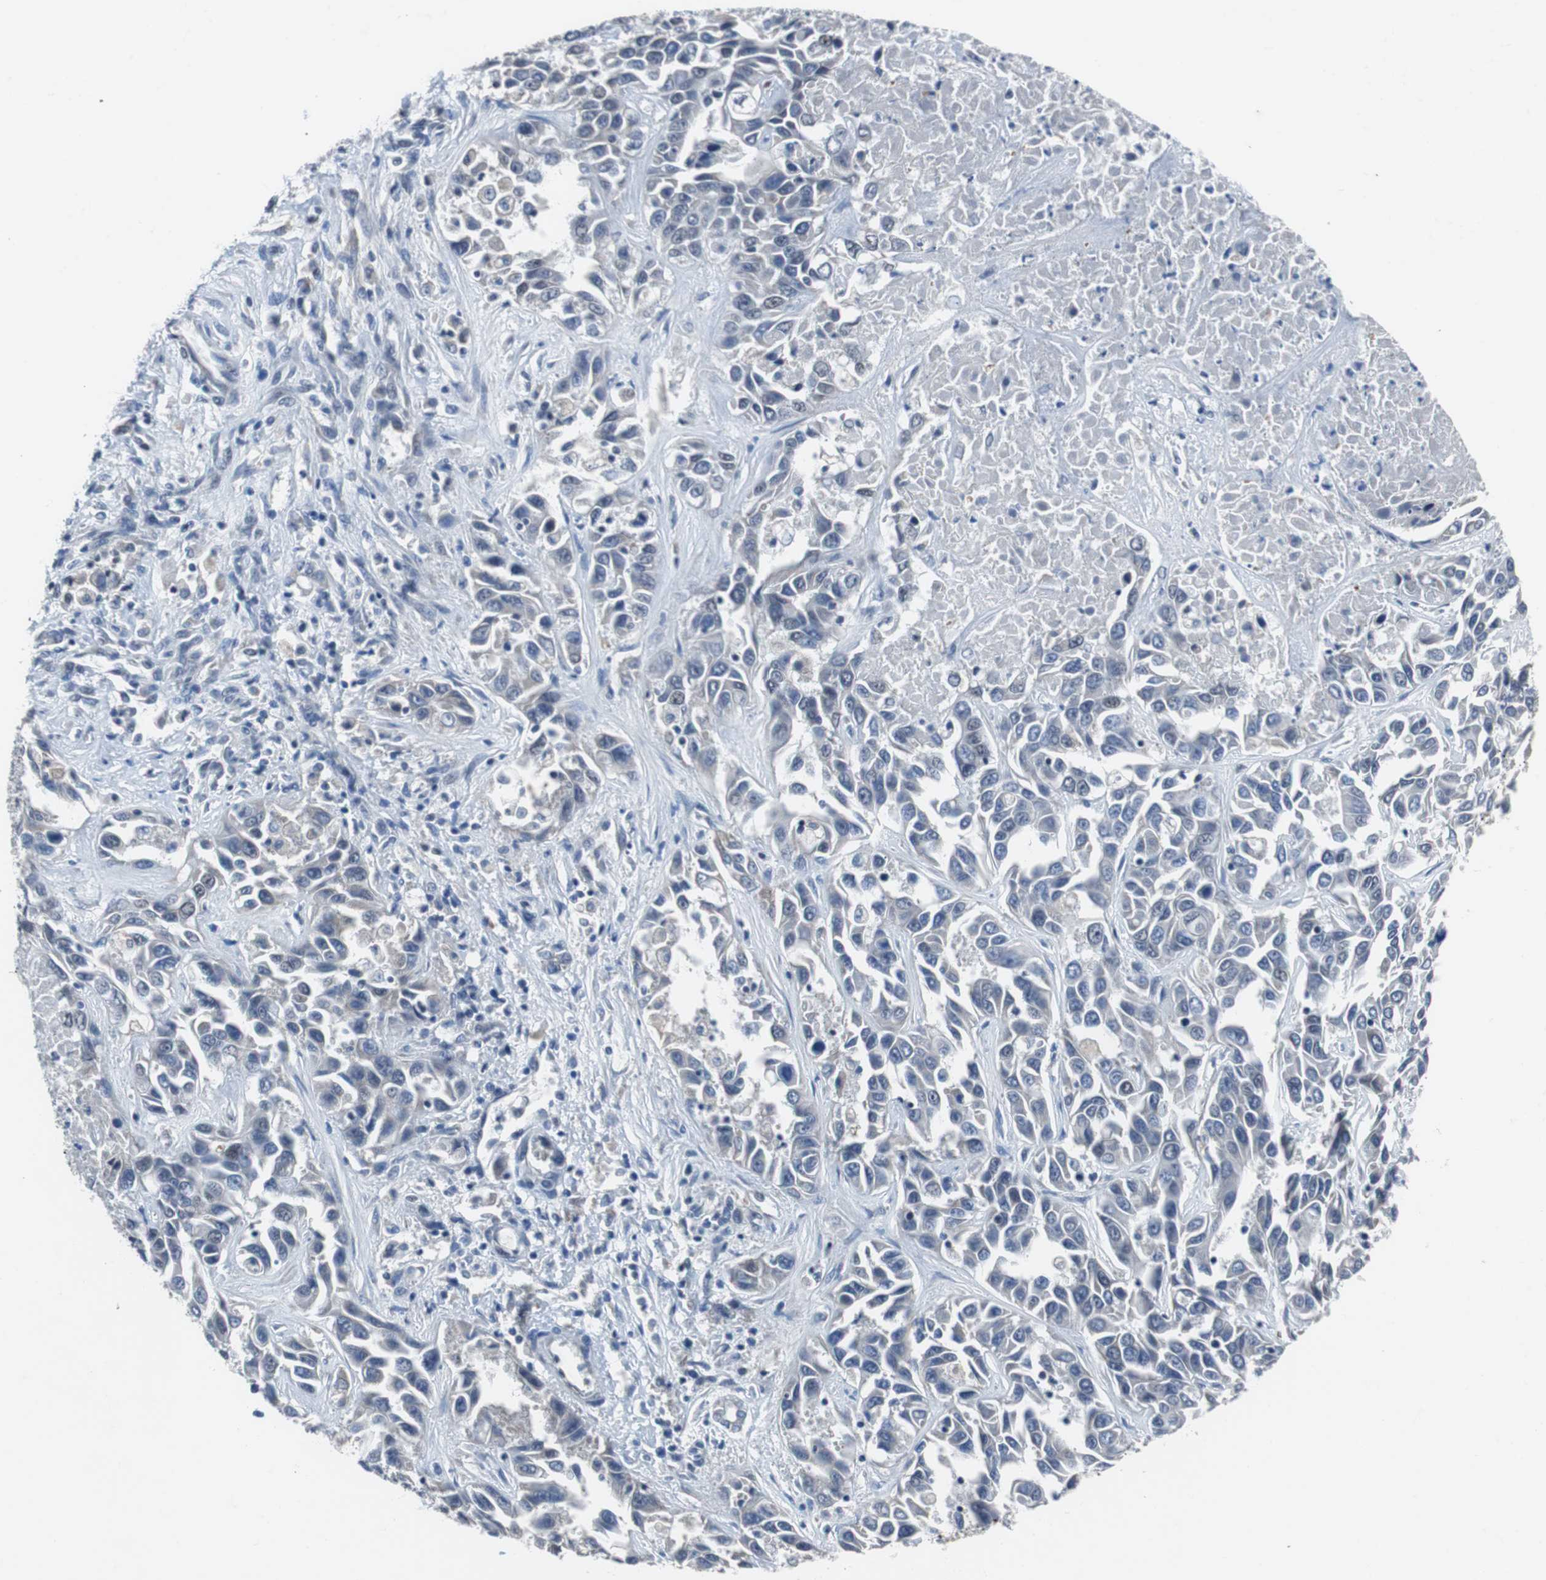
{"staining": {"intensity": "negative", "quantity": "none", "location": "none"}, "tissue": "liver cancer", "cell_type": "Tumor cells", "image_type": "cancer", "snomed": [{"axis": "morphology", "description": "Cholangiocarcinoma"}, {"axis": "topography", "description": "Liver"}], "caption": "Tumor cells are negative for brown protein staining in cholangiocarcinoma (liver). (DAB (3,3'-diaminobenzidine) immunohistochemistry with hematoxylin counter stain).", "gene": "TP63", "patient": {"sex": "female", "age": 52}}